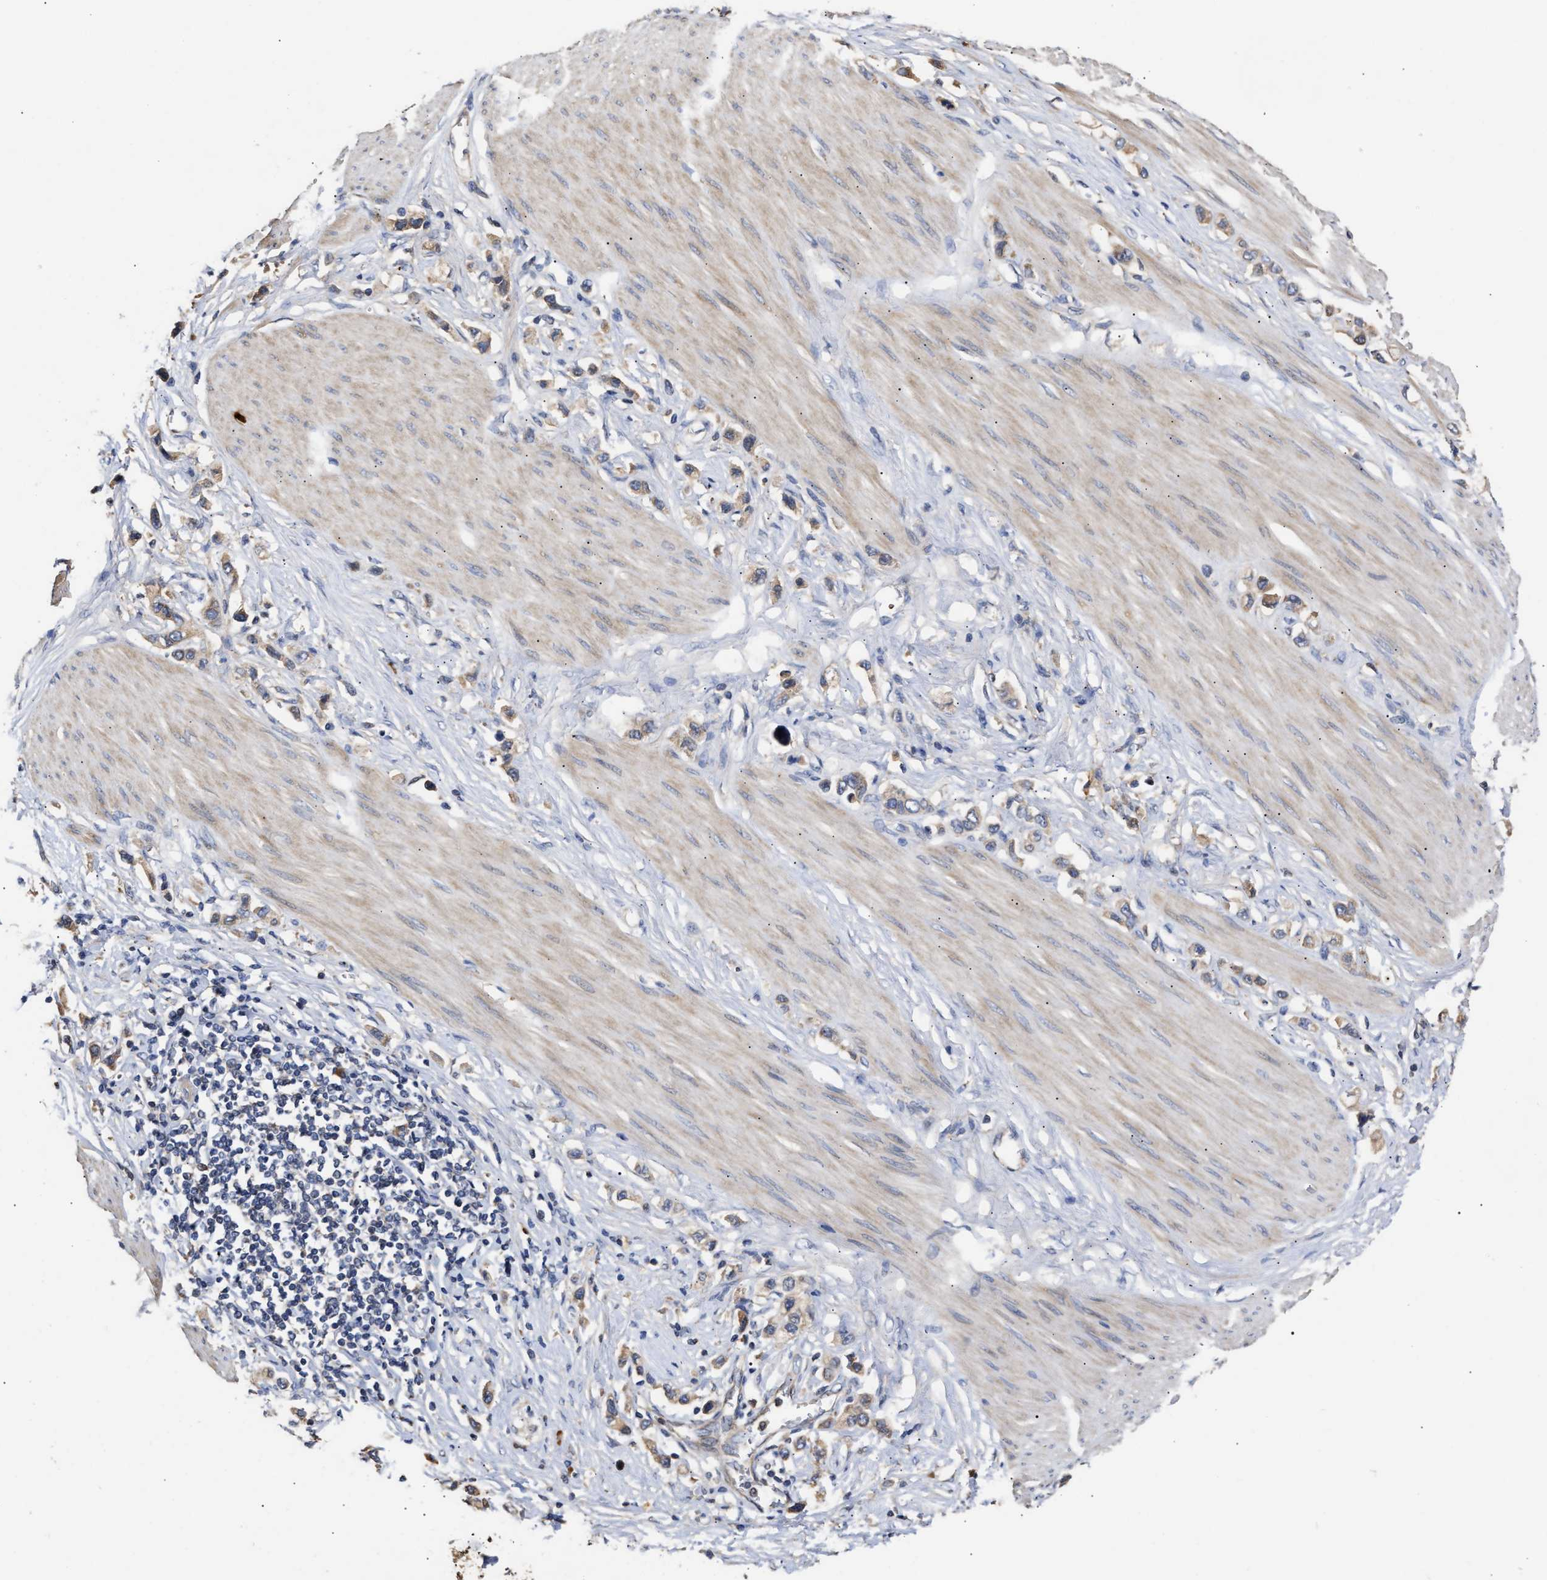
{"staining": {"intensity": "weak", "quantity": "25%-75%", "location": "cytoplasmic/membranous"}, "tissue": "stomach cancer", "cell_type": "Tumor cells", "image_type": "cancer", "snomed": [{"axis": "morphology", "description": "Adenocarcinoma, NOS"}, {"axis": "topography", "description": "Stomach"}], "caption": "Stomach cancer stained with a protein marker reveals weak staining in tumor cells.", "gene": "GOSR1", "patient": {"sex": "female", "age": 65}}